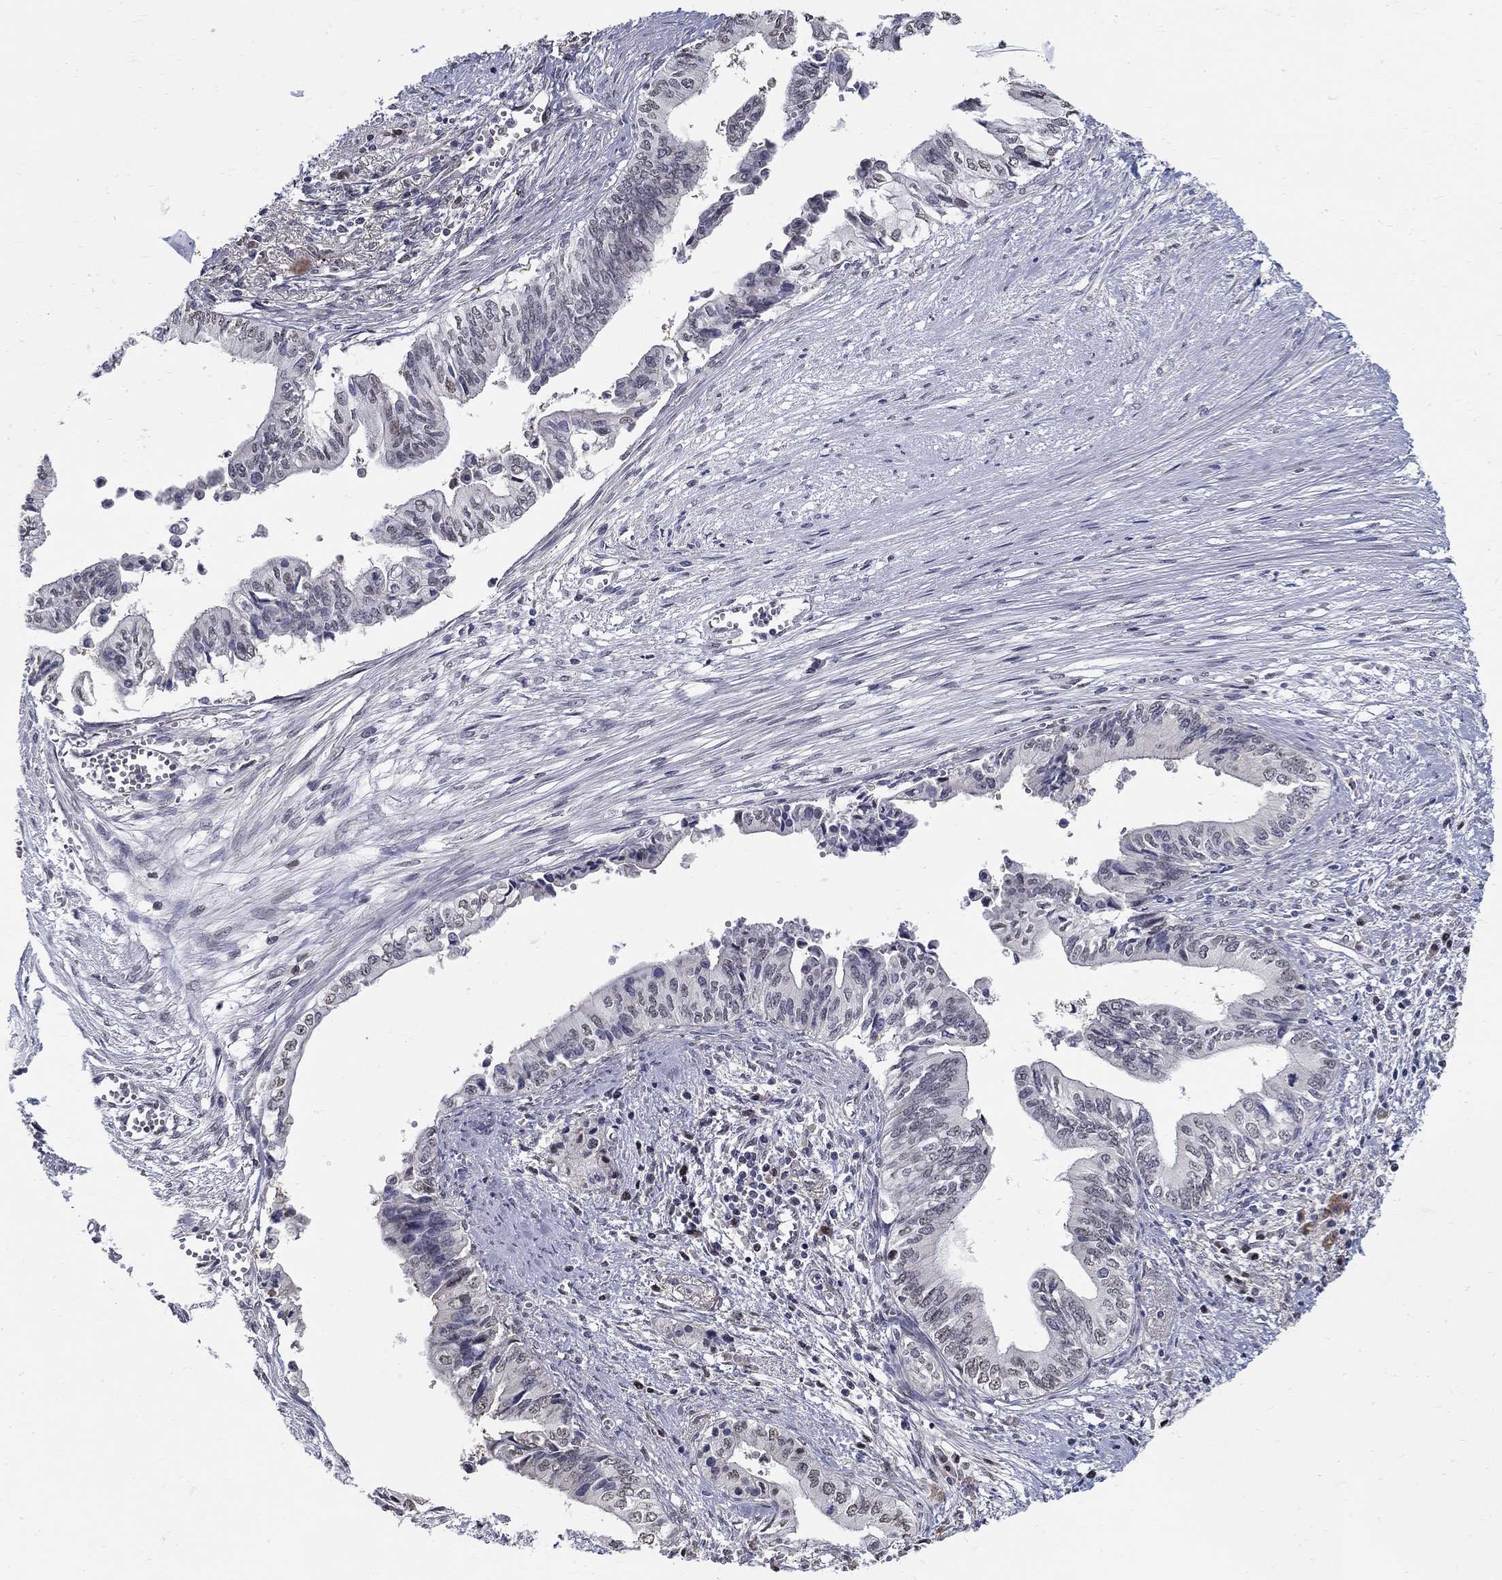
{"staining": {"intensity": "negative", "quantity": "none", "location": "none"}, "tissue": "pancreatic cancer", "cell_type": "Tumor cells", "image_type": "cancer", "snomed": [{"axis": "morphology", "description": "Adenocarcinoma, NOS"}, {"axis": "topography", "description": "Pancreas"}], "caption": "An immunohistochemistry image of pancreatic cancer is shown. There is no staining in tumor cells of pancreatic cancer. The staining was performed using DAB to visualize the protein expression in brown, while the nuclei were stained in blue with hematoxylin (Magnification: 20x).", "gene": "C16orf46", "patient": {"sex": "female", "age": 61}}